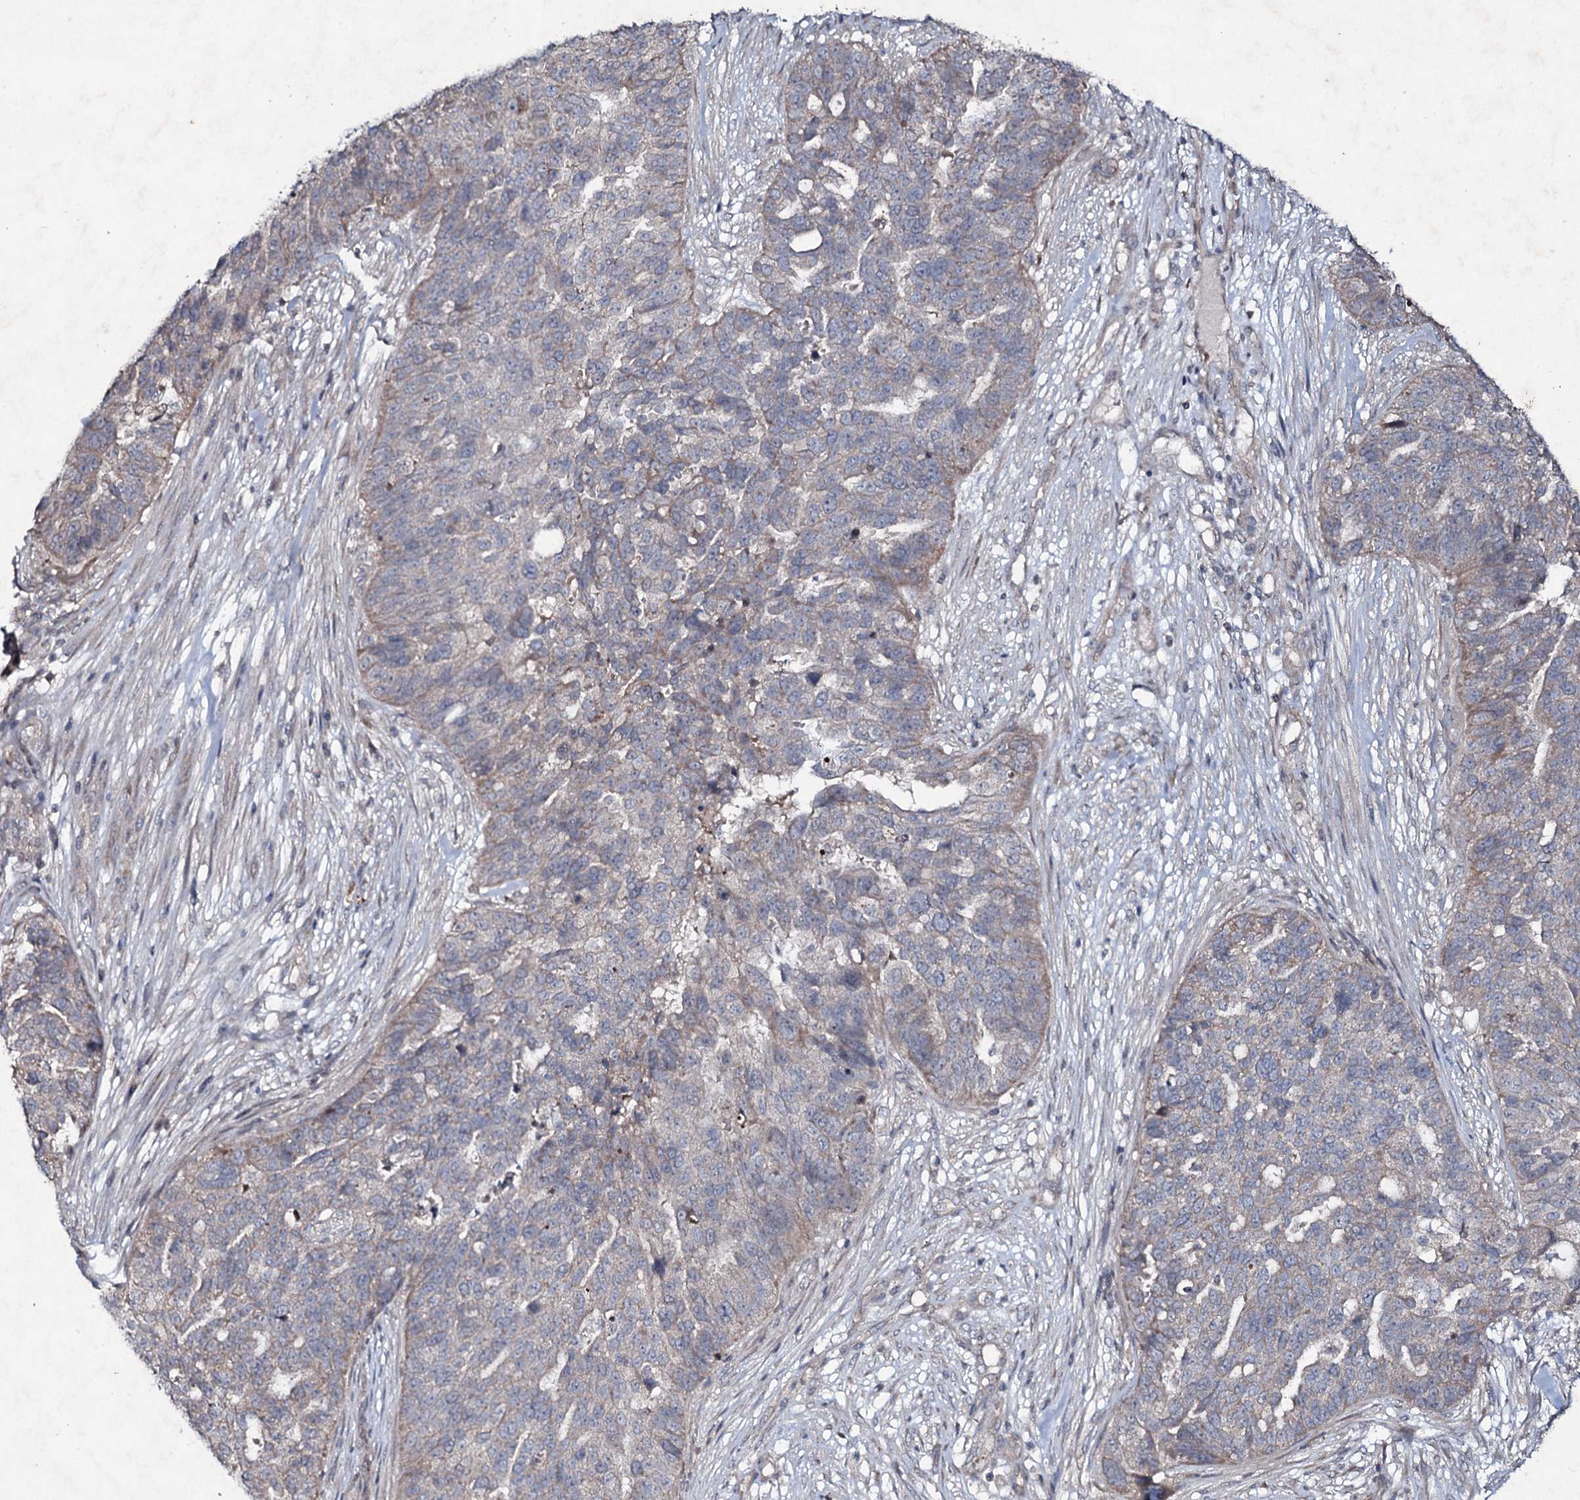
{"staining": {"intensity": "weak", "quantity": "<25%", "location": "cytoplasmic/membranous"}, "tissue": "ovarian cancer", "cell_type": "Tumor cells", "image_type": "cancer", "snomed": [{"axis": "morphology", "description": "Cystadenocarcinoma, serous, NOS"}, {"axis": "topography", "description": "Ovary"}], "caption": "Histopathology image shows no significant protein expression in tumor cells of ovarian cancer (serous cystadenocarcinoma).", "gene": "SNAP23", "patient": {"sex": "female", "age": 59}}